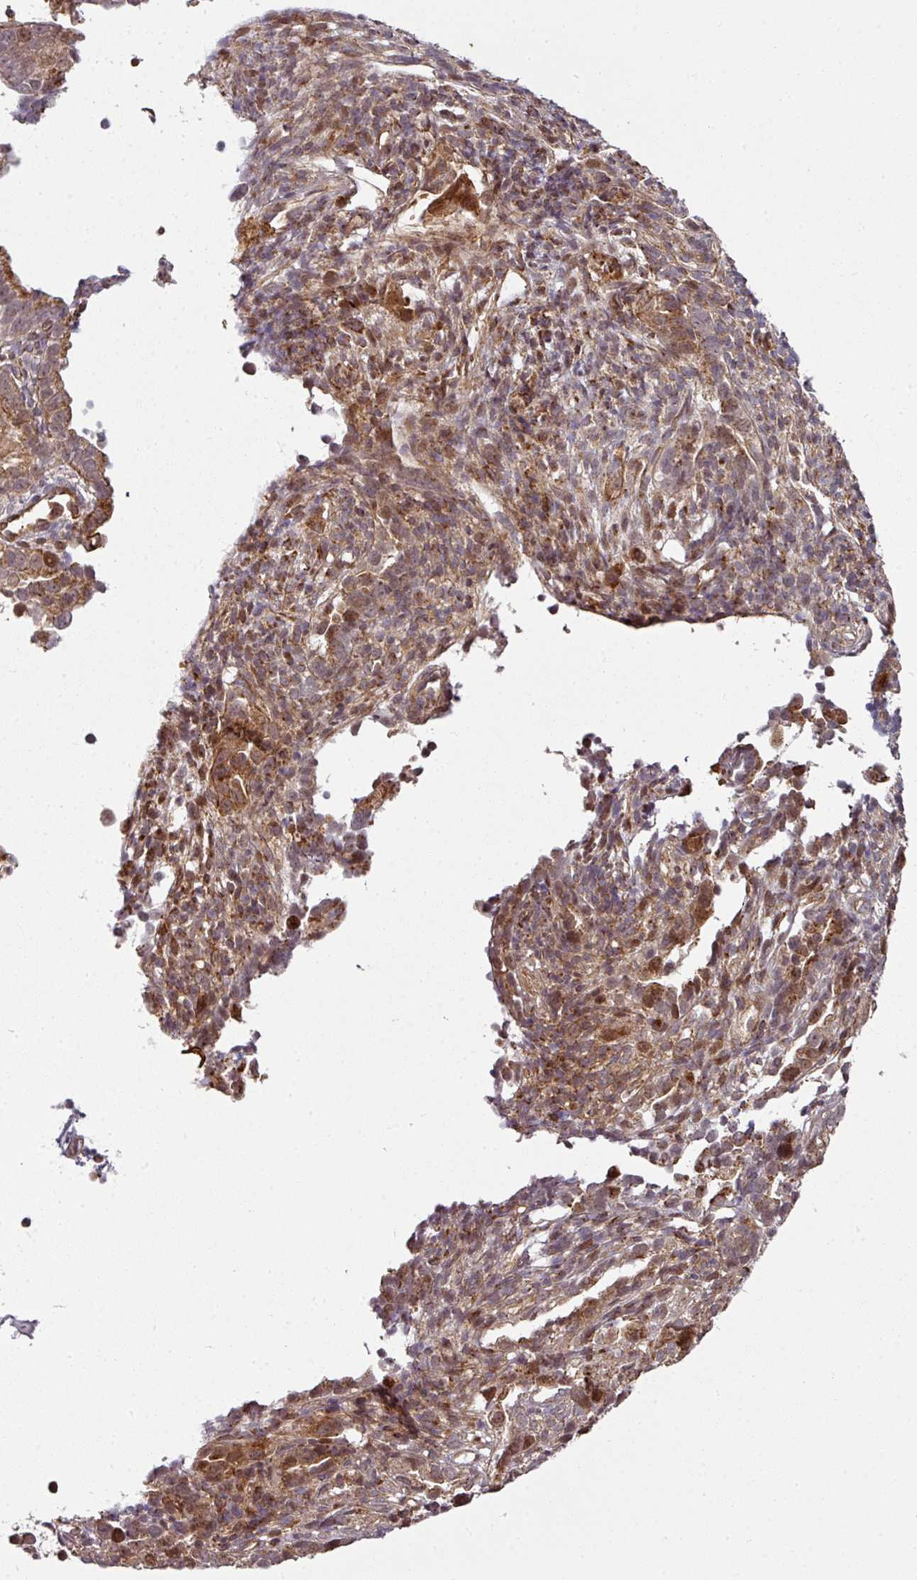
{"staining": {"intensity": "moderate", "quantity": ">75%", "location": "cytoplasmic/membranous,nuclear"}, "tissue": "endometrial cancer", "cell_type": "Tumor cells", "image_type": "cancer", "snomed": [{"axis": "morphology", "description": "Adenocarcinoma, NOS"}, {"axis": "topography", "description": "Endometrium"}], "caption": "Protein analysis of adenocarcinoma (endometrial) tissue demonstrates moderate cytoplasmic/membranous and nuclear staining in approximately >75% of tumor cells.", "gene": "ATAT1", "patient": {"sex": "female", "age": 57}}